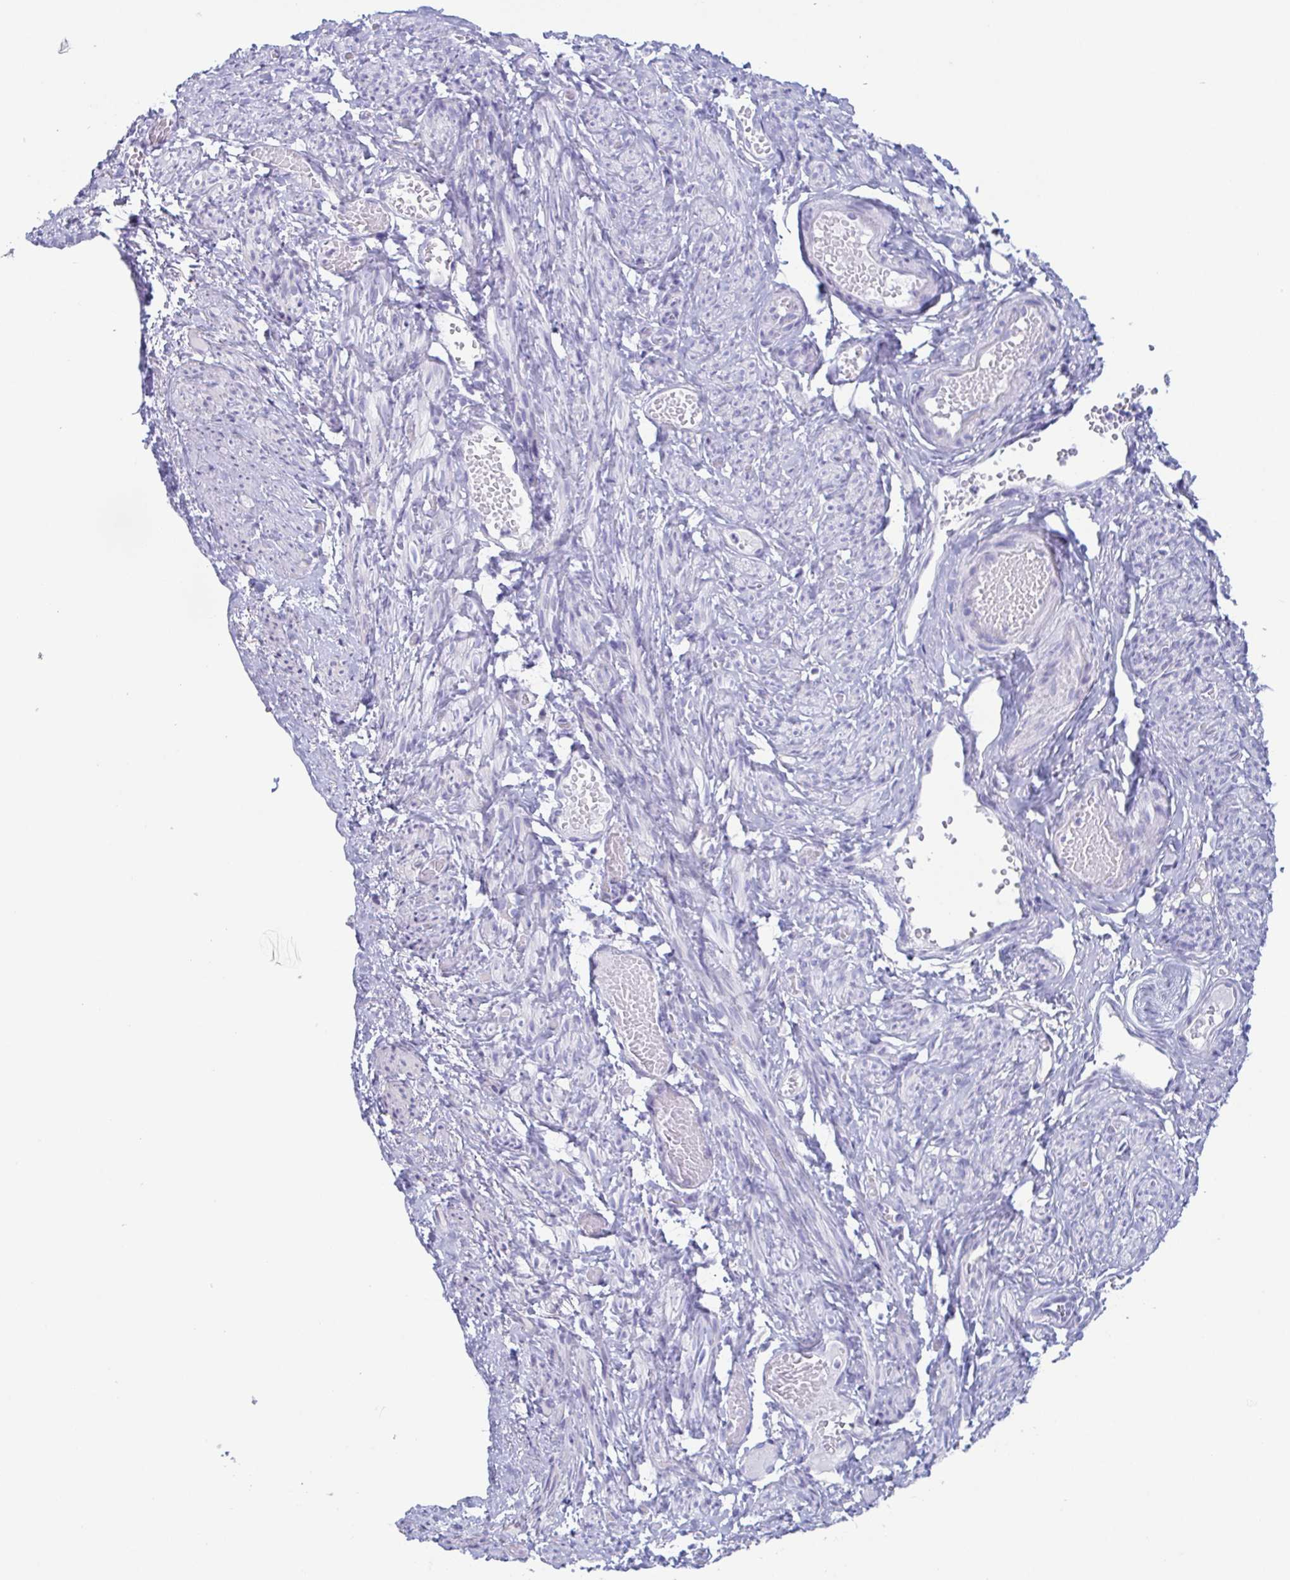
{"staining": {"intensity": "negative", "quantity": "none", "location": "none"}, "tissue": "smooth muscle", "cell_type": "Smooth muscle cells", "image_type": "normal", "snomed": [{"axis": "morphology", "description": "Normal tissue, NOS"}, {"axis": "topography", "description": "Smooth muscle"}], "caption": "IHC micrograph of unremarkable smooth muscle: human smooth muscle stained with DAB displays no significant protein staining in smooth muscle cells.", "gene": "PRR27", "patient": {"sex": "female", "age": 65}}